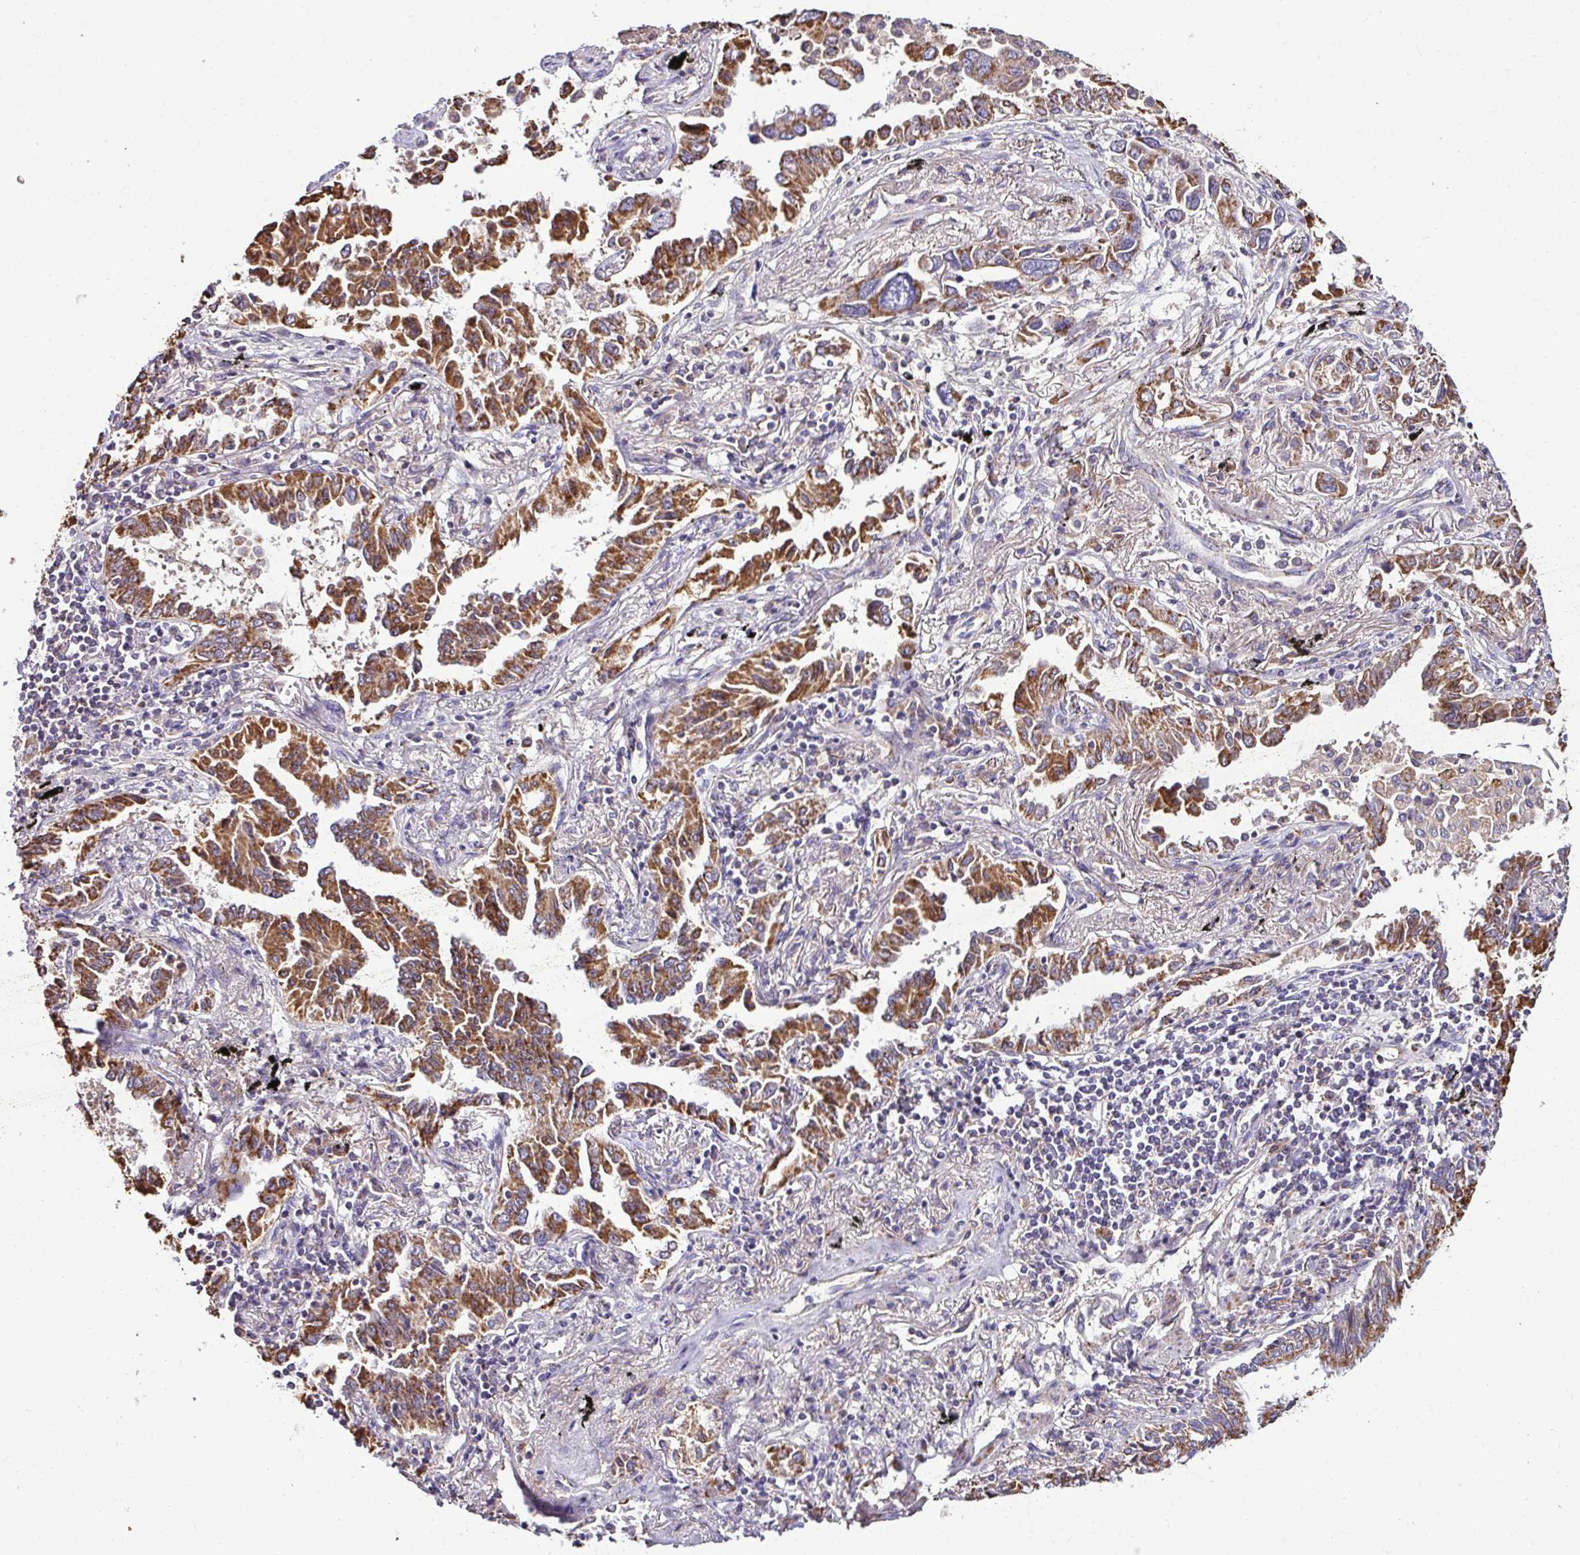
{"staining": {"intensity": "moderate", "quantity": ">75%", "location": "cytoplasmic/membranous"}, "tissue": "lung cancer", "cell_type": "Tumor cells", "image_type": "cancer", "snomed": [{"axis": "morphology", "description": "Adenocarcinoma, NOS"}, {"axis": "topography", "description": "Lung"}], "caption": "A histopathology image of human adenocarcinoma (lung) stained for a protein reveals moderate cytoplasmic/membranous brown staining in tumor cells.", "gene": "CPD", "patient": {"sex": "male", "age": 67}}